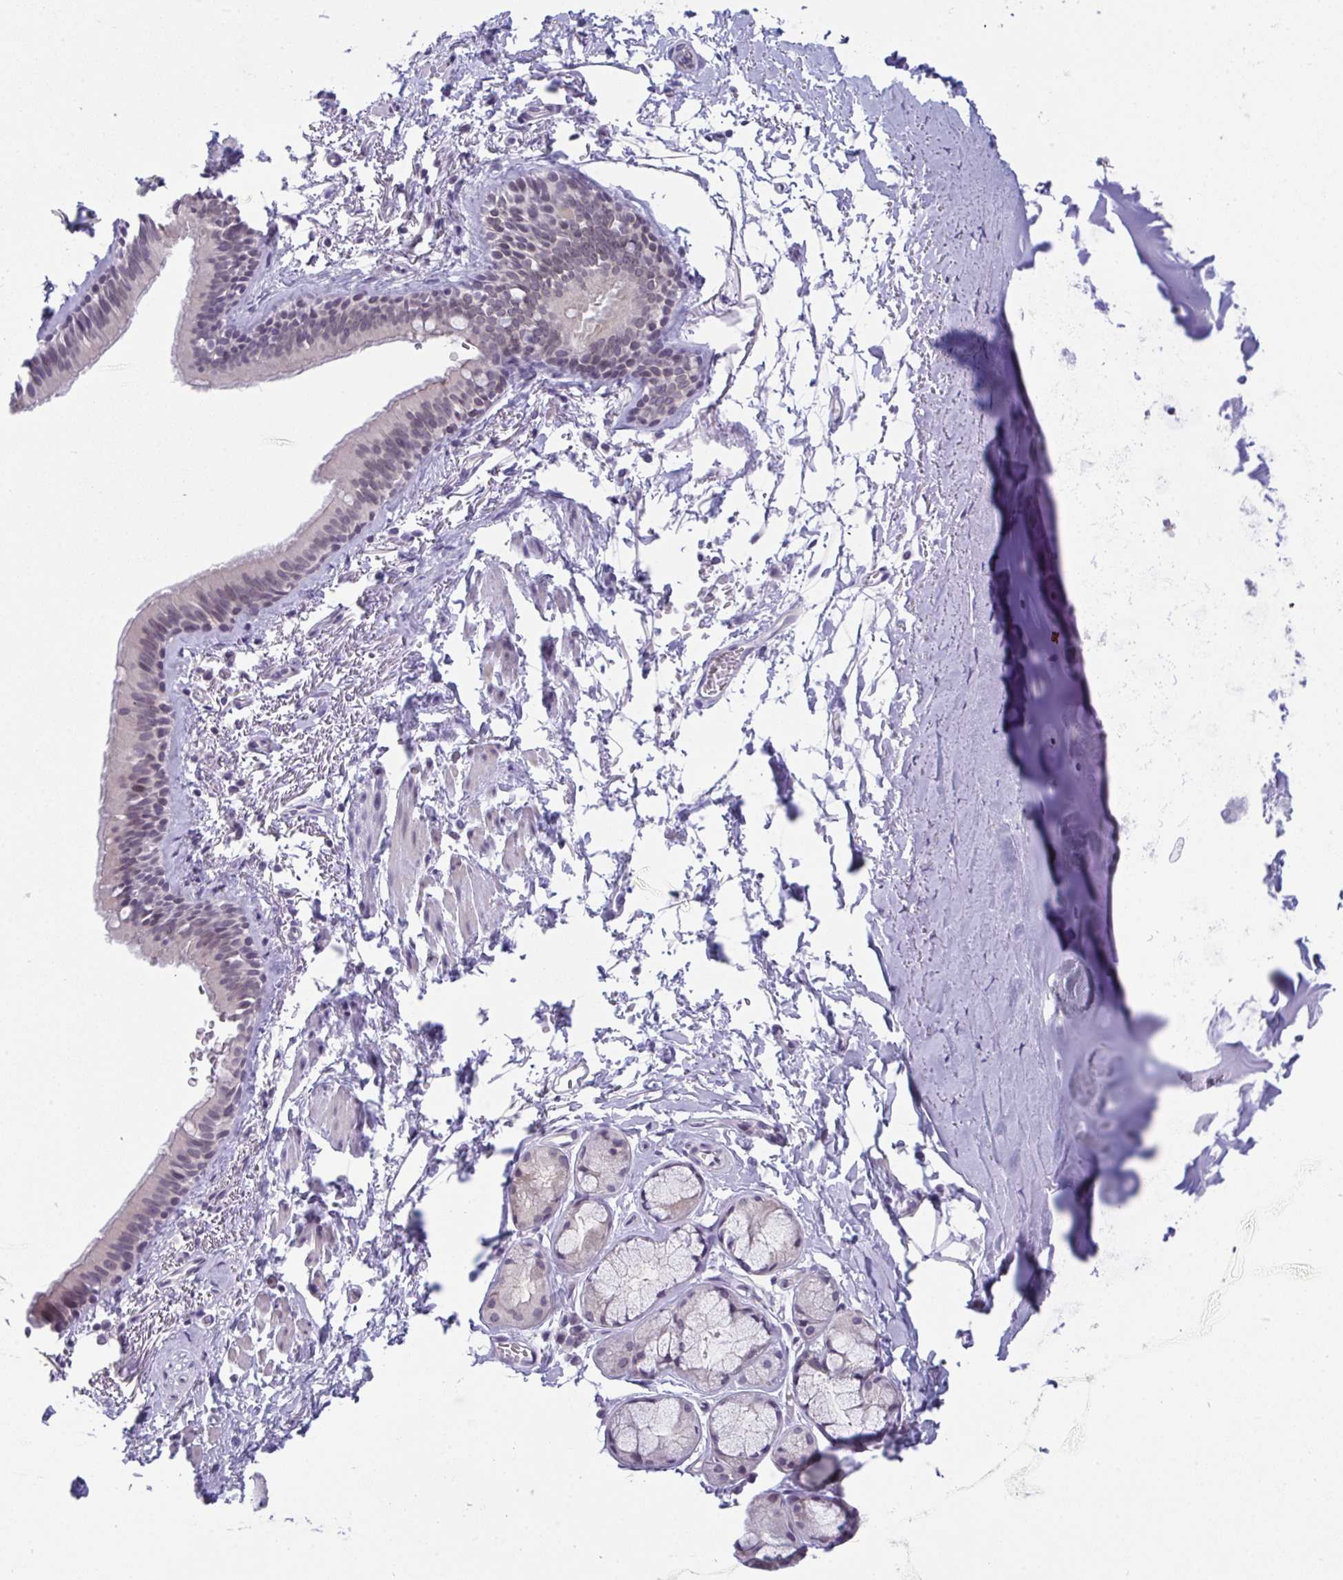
{"staining": {"intensity": "negative", "quantity": "none", "location": "none"}, "tissue": "adipose tissue", "cell_type": "Adipocytes", "image_type": "normal", "snomed": [{"axis": "morphology", "description": "Normal tissue, NOS"}, {"axis": "topography", "description": "Cartilage tissue"}, {"axis": "topography", "description": "Bronchus"}, {"axis": "topography", "description": "Peripheral nerve tissue"}], "caption": "Adipose tissue stained for a protein using immunohistochemistry (IHC) exhibits no staining adipocytes.", "gene": "BMAL2", "patient": {"sex": "male", "age": 67}}